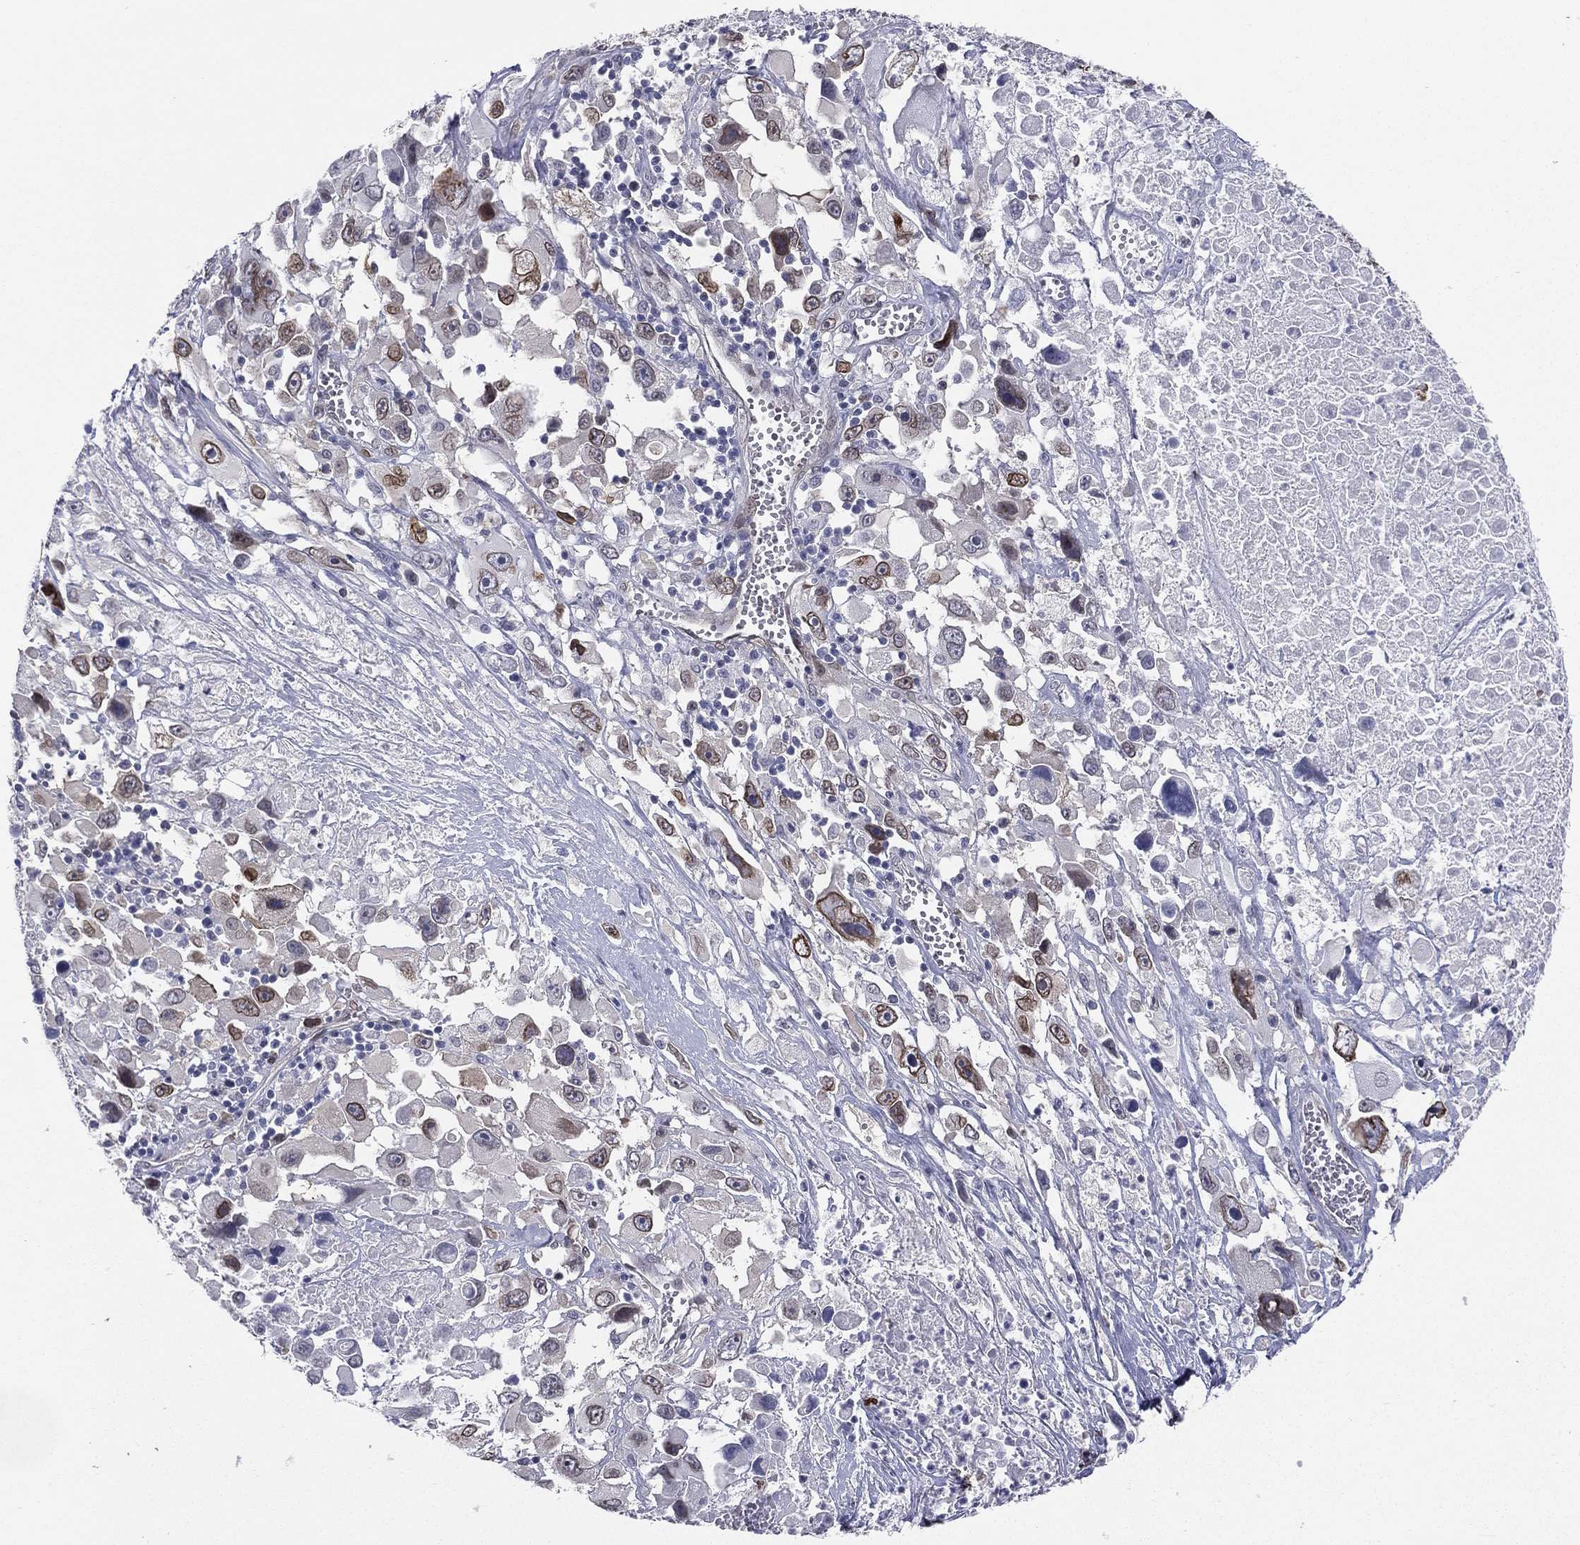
{"staining": {"intensity": "strong", "quantity": "25%-75%", "location": "nuclear"}, "tissue": "melanoma", "cell_type": "Tumor cells", "image_type": "cancer", "snomed": [{"axis": "morphology", "description": "Malignant melanoma, Metastatic site"}, {"axis": "topography", "description": "Soft tissue"}], "caption": "Immunohistochemistry staining of malignant melanoma (metastatic site), which displays high levels of strong nuclear expression in about 25%-75% of tumor cells indicating strong nuclear protein staining. The staining was performed using DAB (brown) for protein detection and nuclei were counterstained in hematoxylin (blue).", "gene": "LMNB1", "patient": {"sex": "male", "age": 50}}